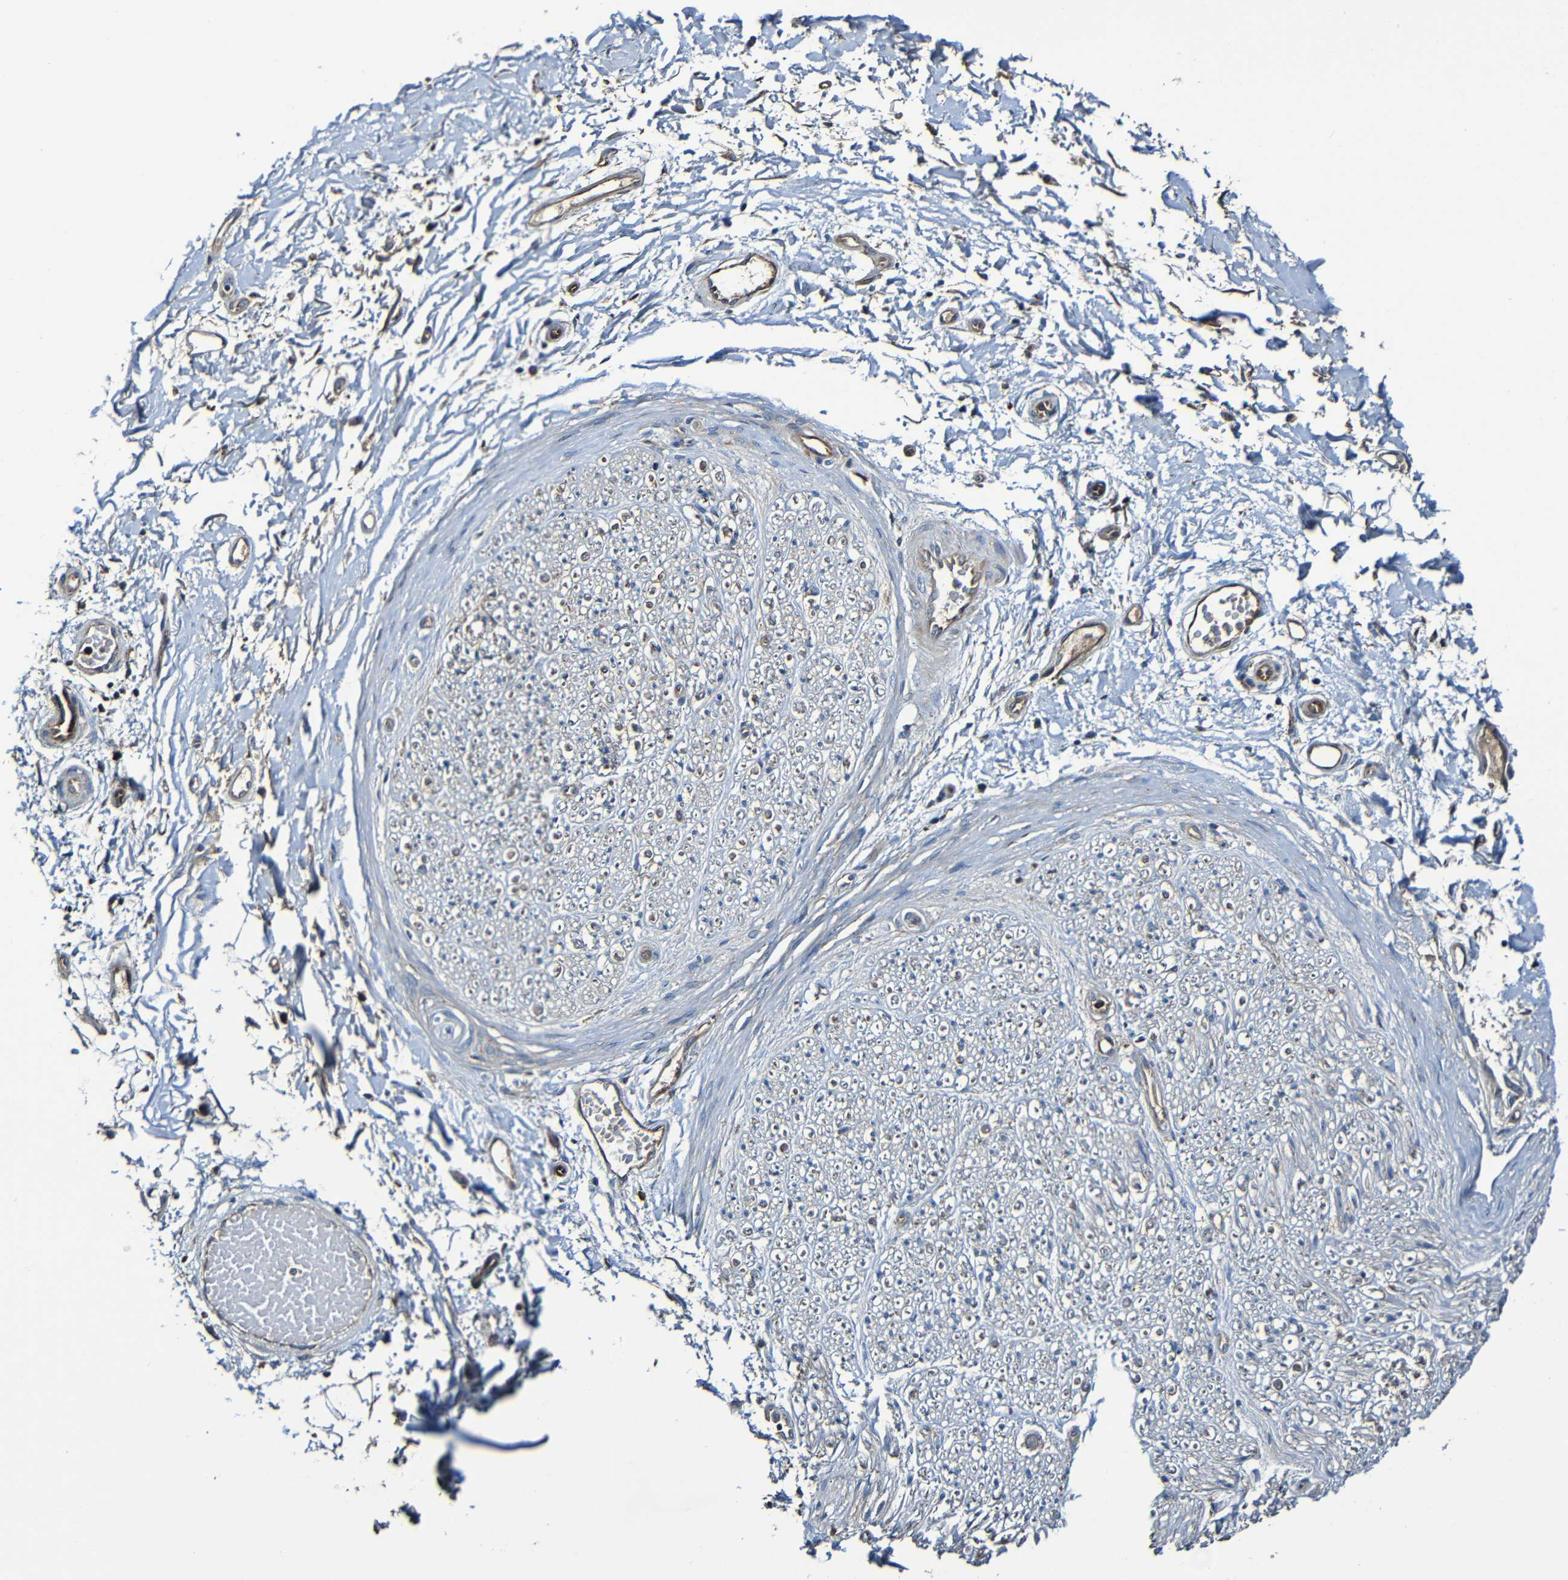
{"staining": {"intensity": "negative", "quantity": "none", "location": "none"}, "tissue": "adipose tissue", "cell_type": "Adipocytes", "image_type": "normal", "snomed": [{"axis": "morphology", "description": "Normal tissue, NOS"}, {"axis": "morphology", "description": "Squamous cell carcinoma, NOS"}, {"axis": "topography", "description": "Skin"}, {"axis": "topography", "description": "Peripheral nerve tissue"}], "caption": "The histopathology image shows no staining of adipocytes in unremarkable adipose tissue.", "gene": "ADAM15", "patient": {"sex": "male", "age": 83}}